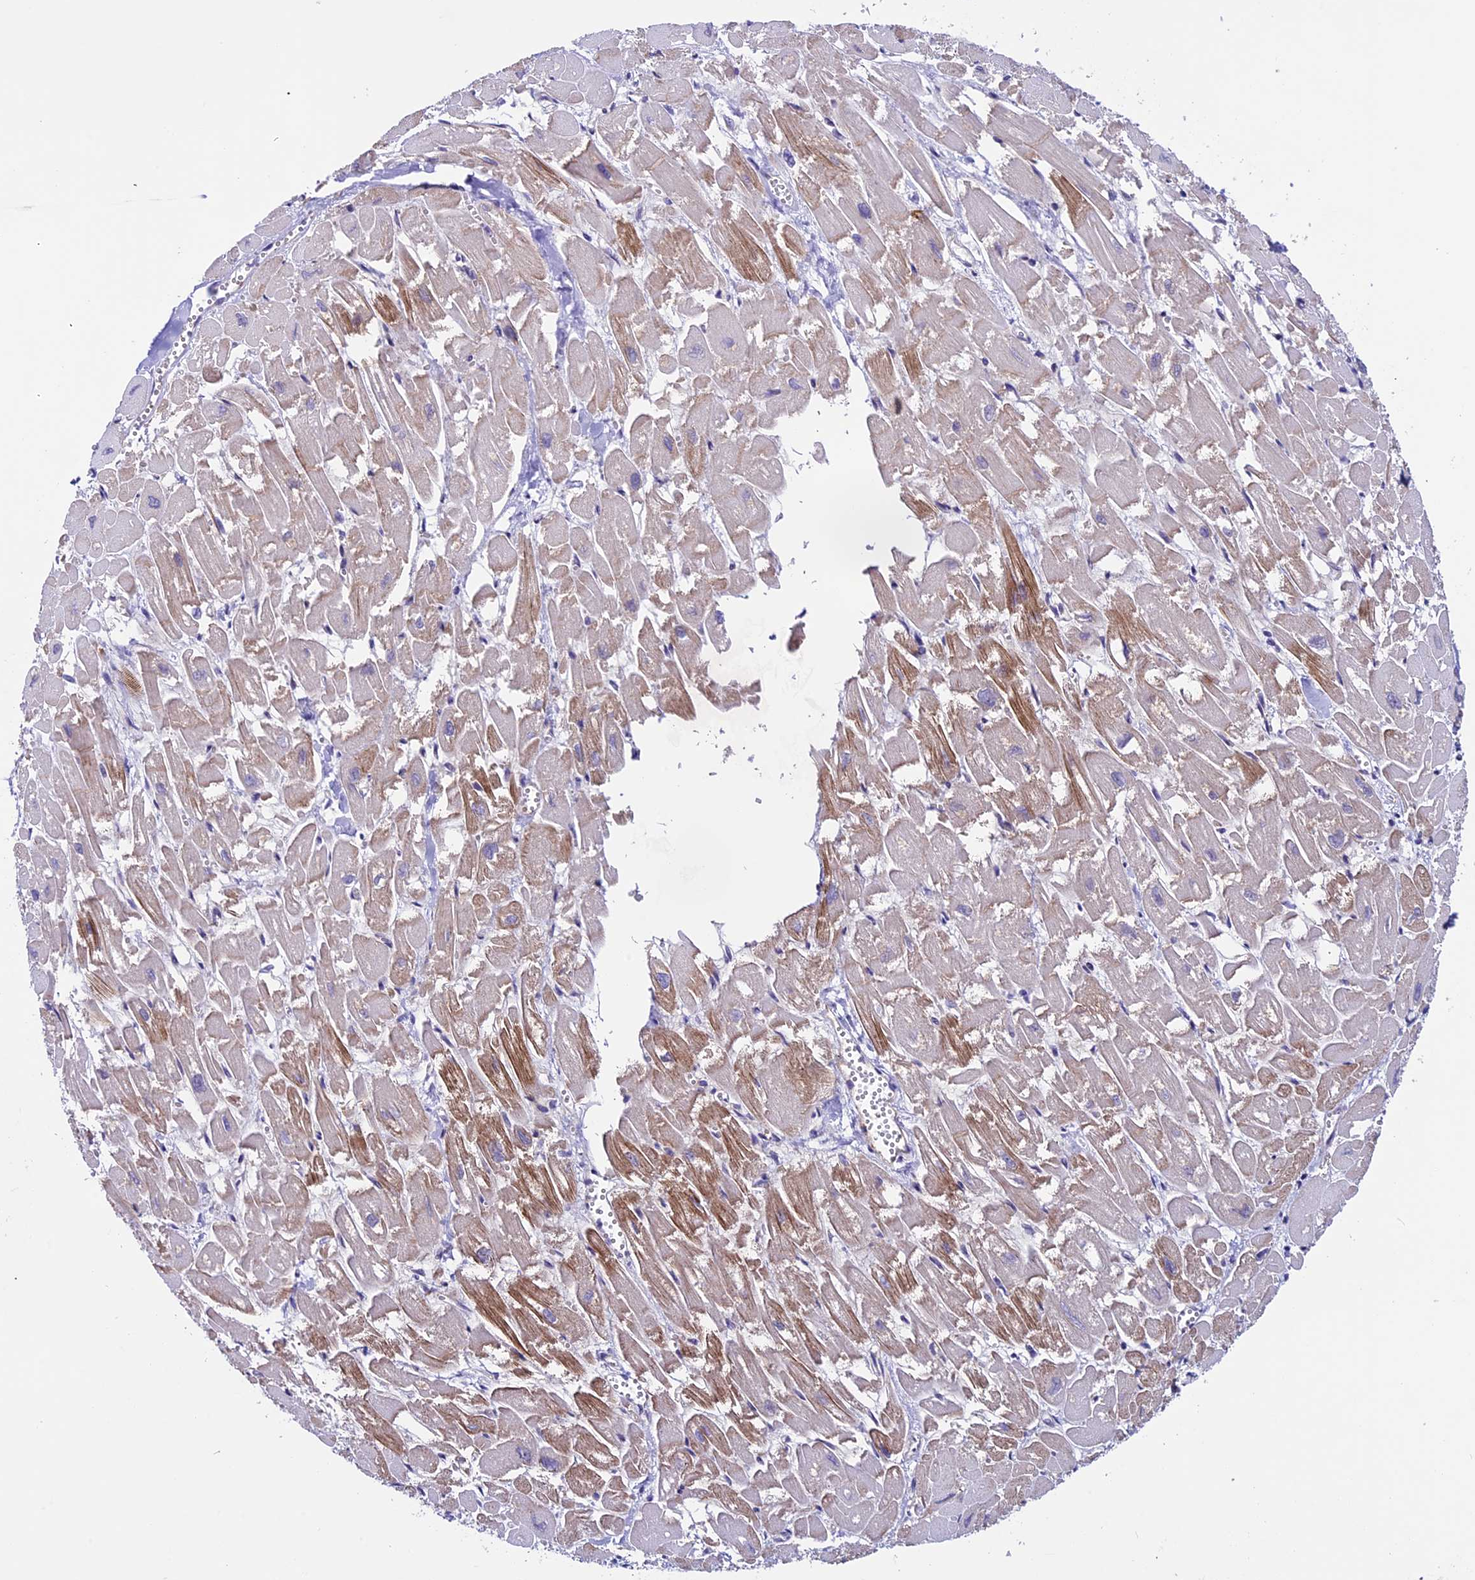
{"staining": {"intensity": "moderate", "quantity": "25%-75%", "location": "cytoplasmic/membranous"}, "tissue": "heart muscle", "cell_type": "Cardiomyocytes", "image_type": "normal", "snomed": [{"axis": "morphology", "description": "Normal tissue, NOS"}, {"axis": "topography", "description": "Heart"}], "caption": "Immunohistochemistry (DAB (3,3'-diaminobenzidine)) staining of normal heart muscle shows moderate cytoplasmic/membranous protein positivity in approximately 25%-75% of cardiomyocytes. The protein is stained brown, and the nuclei are stained in blue (DAB (3,3'-diaminobenzidine) IHC with brightfield microscopy, high magnification).", "gene": "TMEM171", "patient": {"sex": "male", "age": 54}}